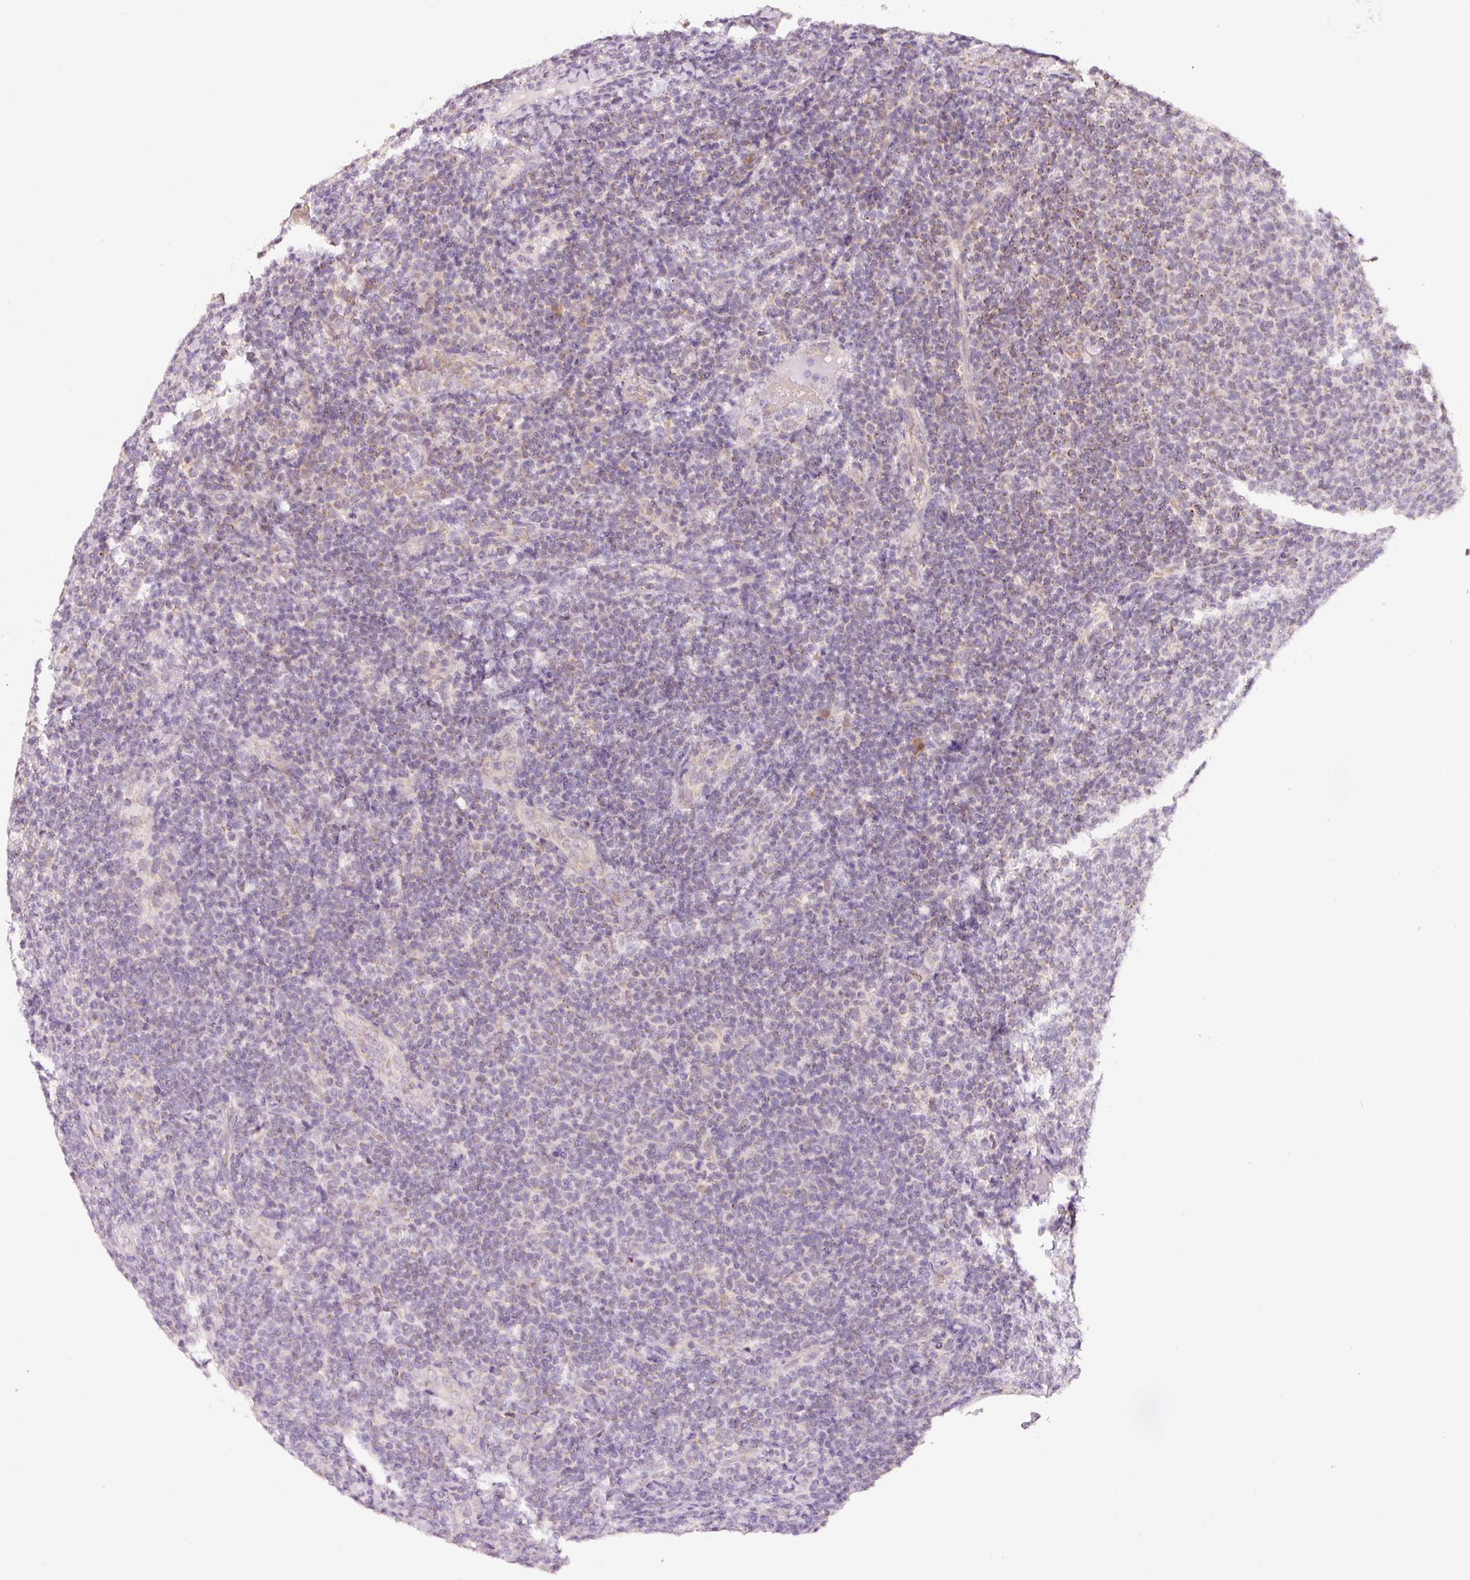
{"staining": {"intensity": "negative", "quantity": "none", "location": "none"}, "tissue": "lymphoma", "cell_type": "Tumor cells", "image_type": "cancer", "snomed": [{"axis": "morphology", "description": "Malignant lymphoma, non-Hodgkin's type, Low grade"}, {"axis": "topography", "description": "Lymph node"}], "caption": "Image shows no protein positivity in tumor cells of lymphoma tissue. The staining is performed using DAB brown chromogen with nuclei counter-stained in using hematoxylin.", "gene": "ZNF460", "patient": {"sex": "male", "age": 66}}